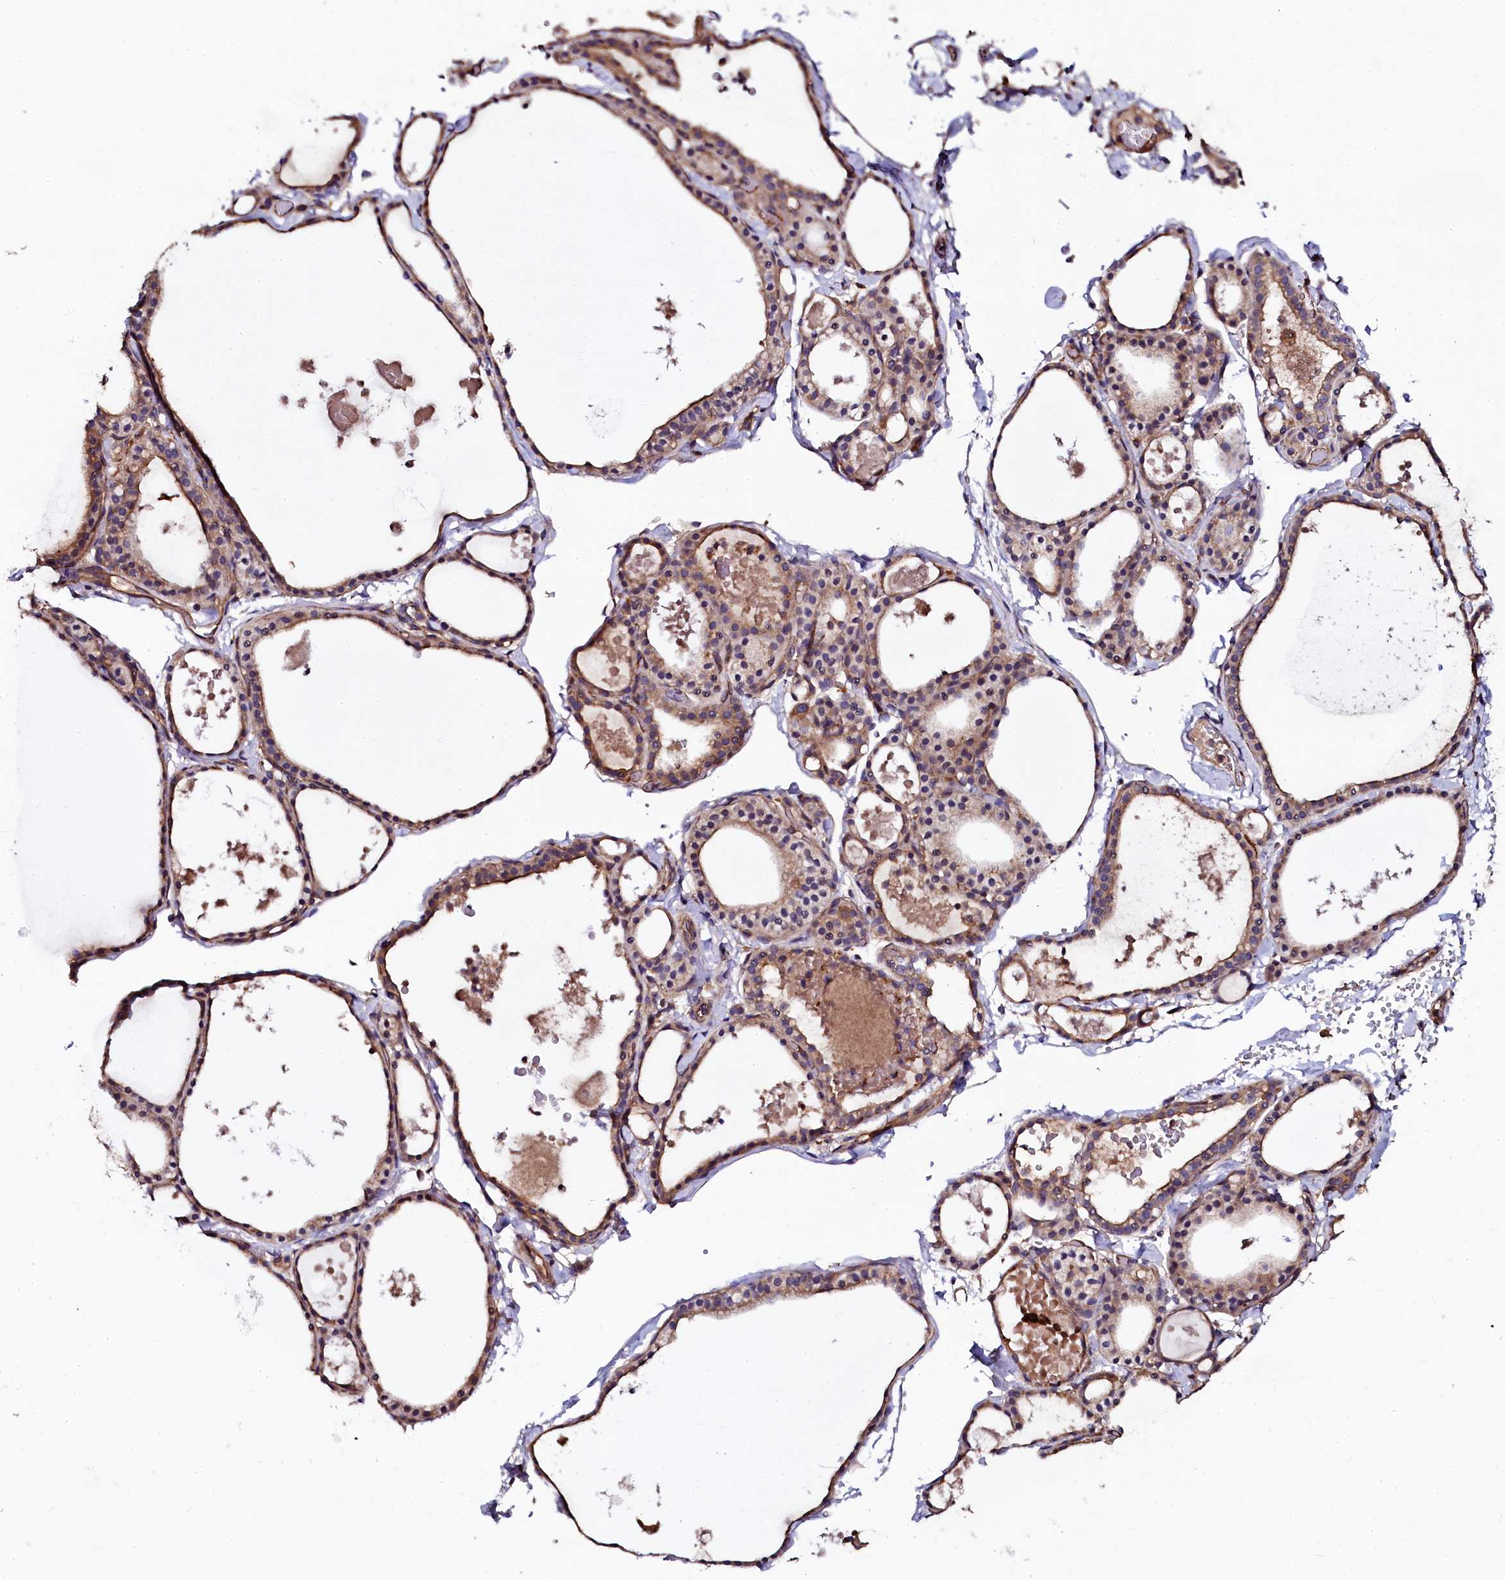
{"staining": {"intensity": "moderate", "quantity": ">75%", "location": "cytoplasmic/membranous"}, "tissue": "thyroid gland", "cell_type": "Glandular cells", "image_type": "normal", "snomed": [{"axis": "morphology", "description": "Normal tissue, NOS"}, {"axis": "topography", "description": "Thyroid gland"}], "caption": "Immunohistochemistry (IHC) micrograph of benign thyroid gland stained for a protein (brown), which exhibits medium levels of moderate cytoplasmic/membranous expression in approximately >75% of glandular cells.", "gene": "APPL2", "patient": {"sex": "male", "age": 56}}